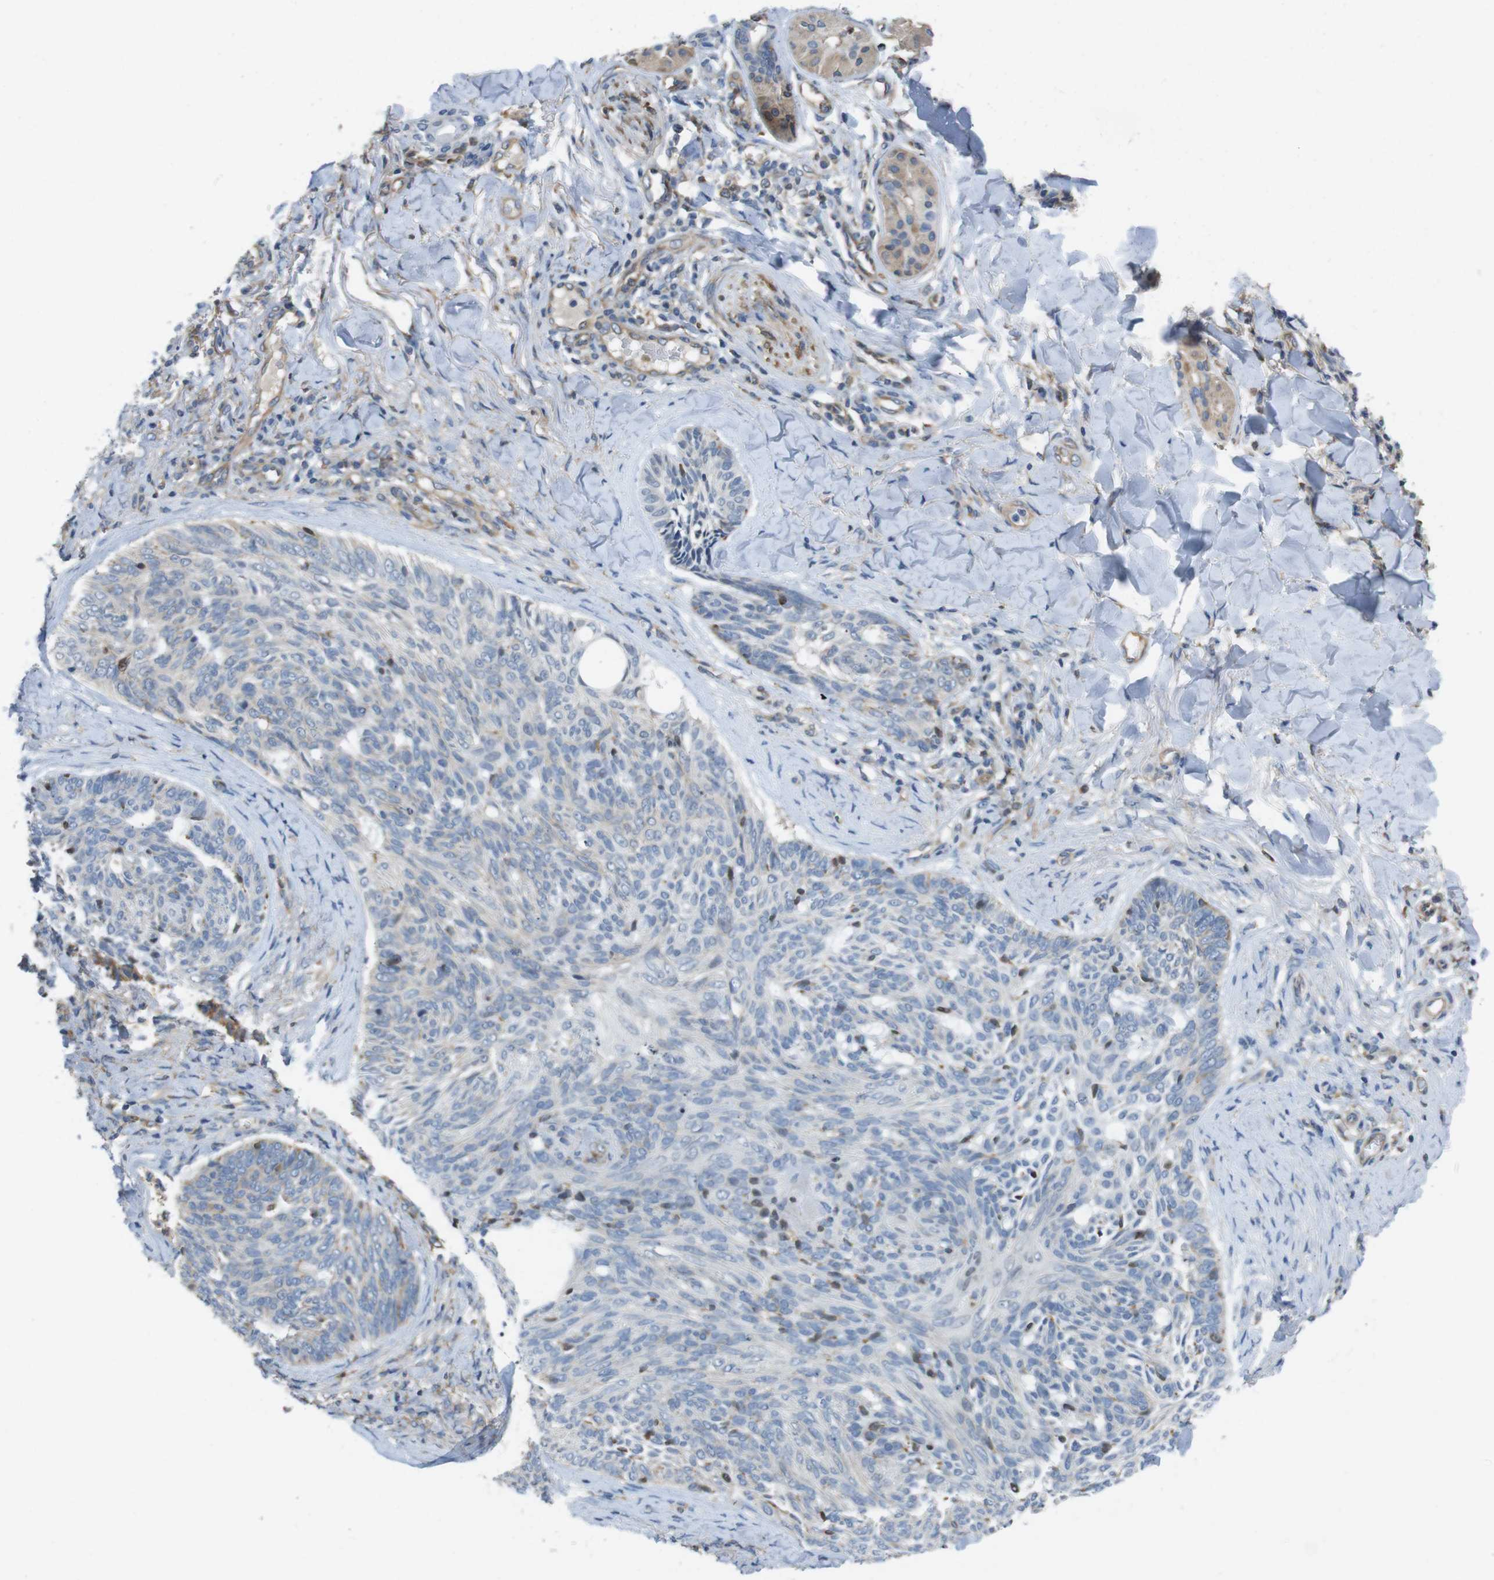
{"staining": {"intensity": "weak", "quantity": "<25%", "location": "cytoplasmic/membranous"}, "tissue": "skin cancer", "cell_type": "Tumor cells", "image_type": "cancer", "snomed": [{"axis": "morphology", "description": "Basal cell carcinoma"}, {"axis": "topography", "description": "Skin"}], "caption": "Tumor cells are negative for brown protein staining in skin cancer (basal cell carcinoma).", "gene": "PCDH10", "patient": {"sex": "male", "age": 43}}